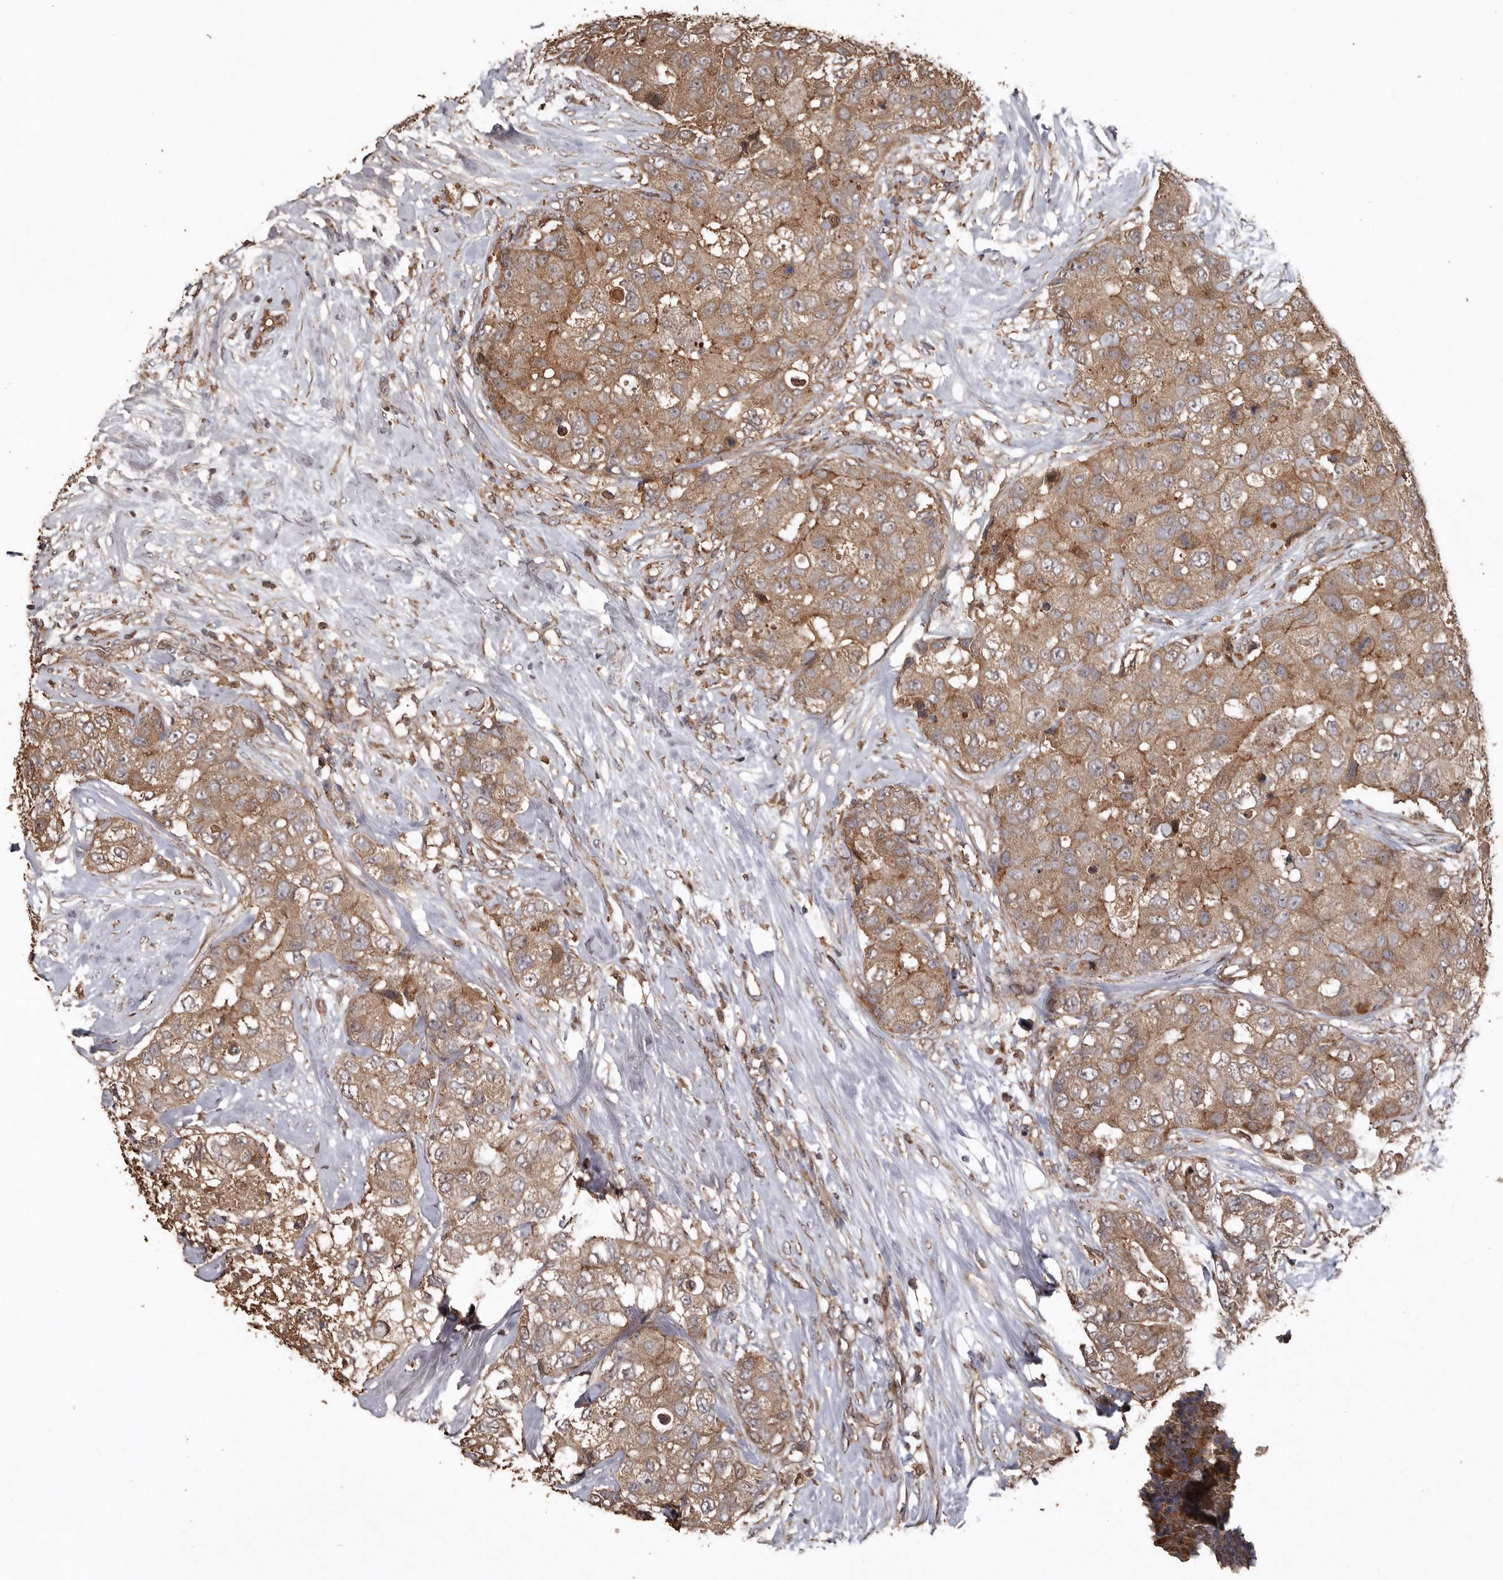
{"staining": {"intensity": "moderate", "quantity": ">75%", "location": "cytoplasmic/membranous"}, "tissue": "breast cancer", "cell_type": "Tumor cells", "image_type": "cancer", "snomed": [{"axis": "morphology", "description": "Duct carcinoma"}, {"axis": "topography", "description": "Breast"}], "caption": "Protein staining of intraductal carcinoma (breast) tissue exhibits moderate cytoplasmic/membranous staining in about >75% of tumor cells.", "gene": "RANBP17", "patient": {"sex": "female", "age": 62}}